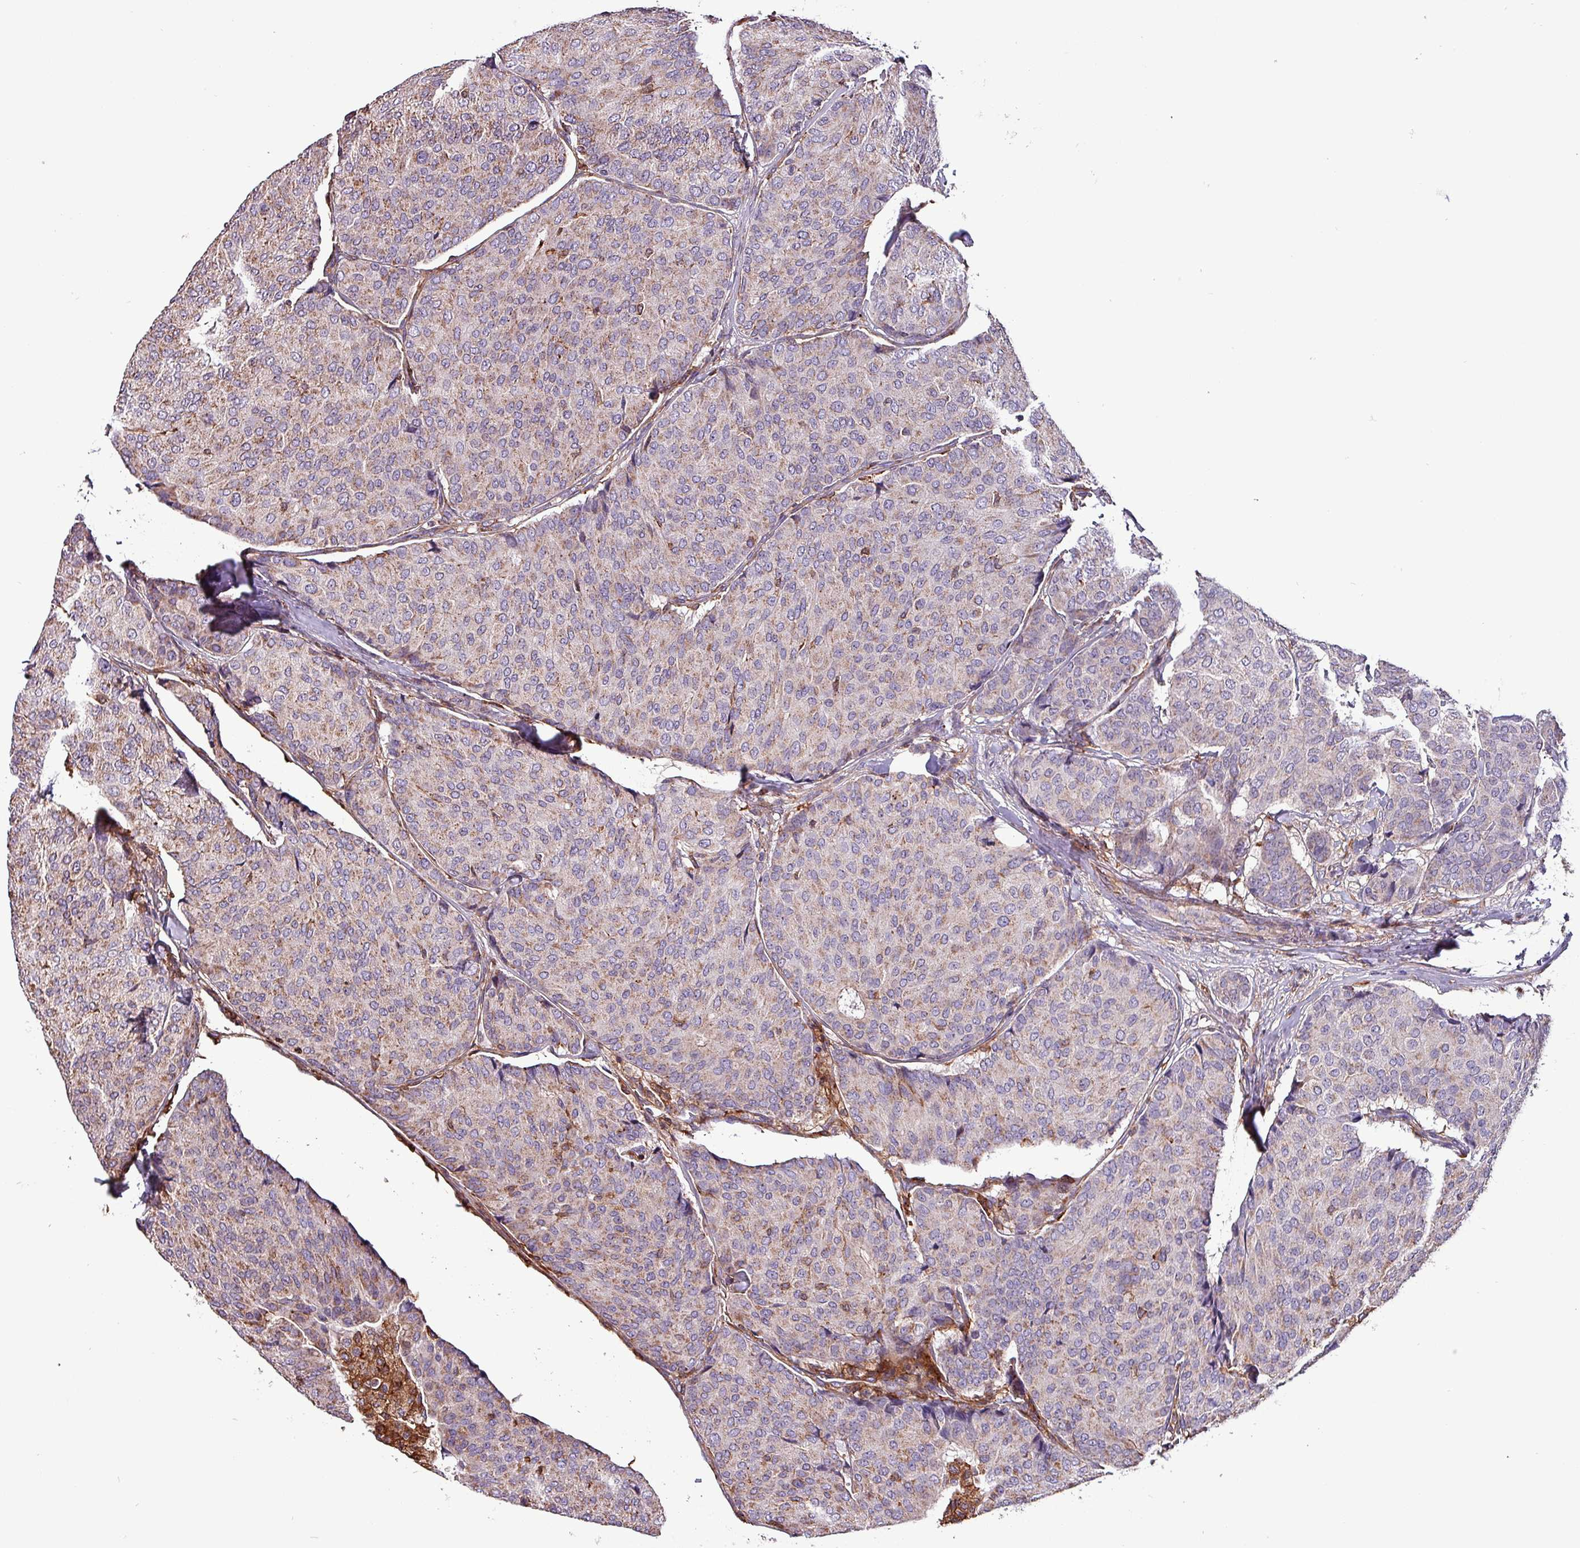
{"staining": {"intensity": "moderate", "quantity": "<25%", "location": "cytoplasmic/membranous"}, "tissue": "breast cancer", "cell_type": "Tumor cells", "image_type": "cancer", "snomed": [{"axis": "morphology", "description": "Duct carcinoma"}, {"axis": "topography", "description": "Breast"}], "caption": "A brown stain labels moderate cytoplasmic/membranous staining of a protein in human breast cancer (intraductal carcinoma) tumor cells.", "gene": "SCIN", "patient": {"sex": "female", "age": 75}}